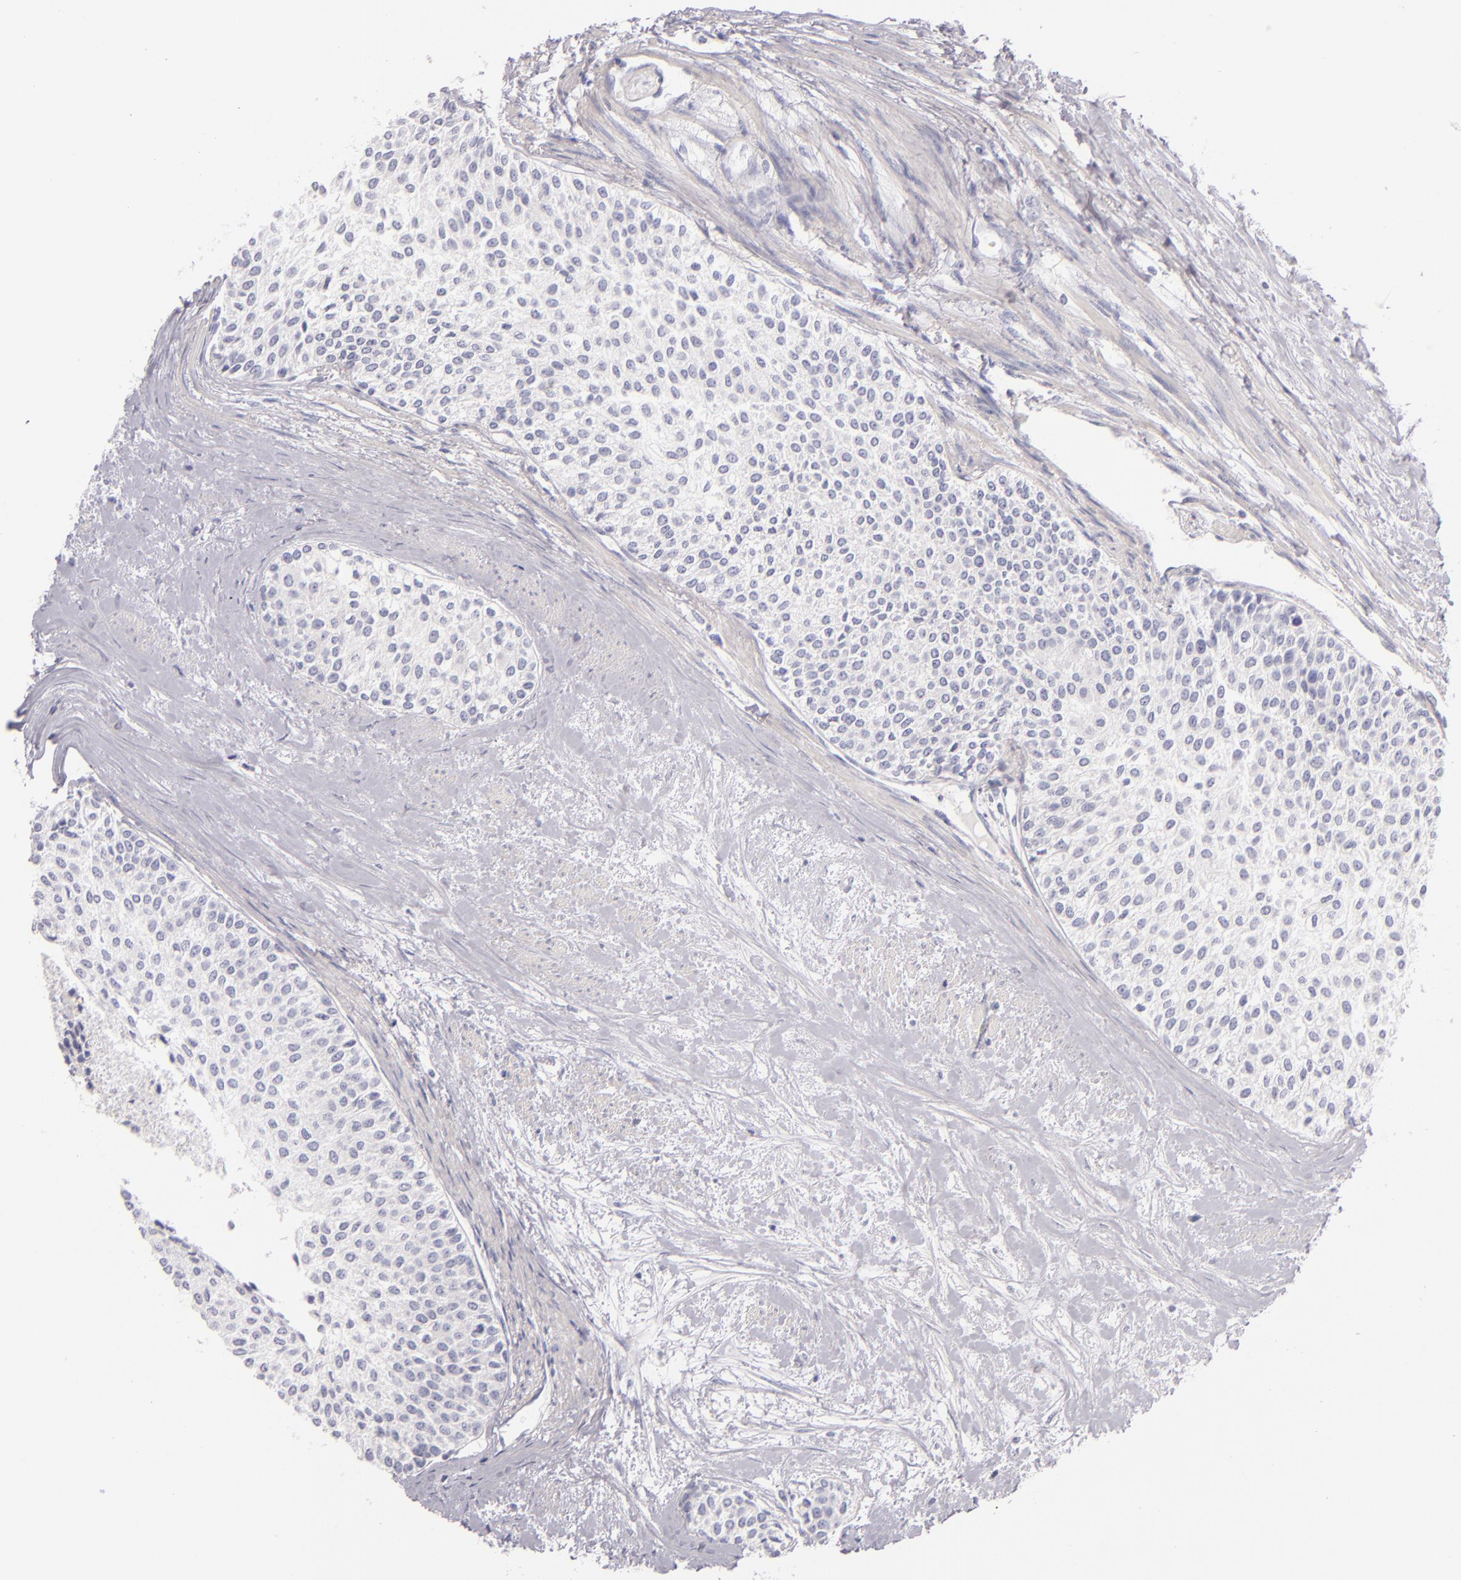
{"staining": {"intensity": "negative", "quantity": "none", "location": "none"}, "tissue": "urothelial cancer", "cell_type": "Tumor cells", "image_type": "cancer", "snomed": [{"axis": "morphology", "description": "Urothelial carcinoma, Low grade"}, {"axis": "topography", "description": "Urinary bladder"}], "caption": "IHC of human urothelial carcinoma (low-grade) exhibits no positivity in tumor cells.", "gene": "FABP1", "patient": {"sex": "female", "age": 73}}